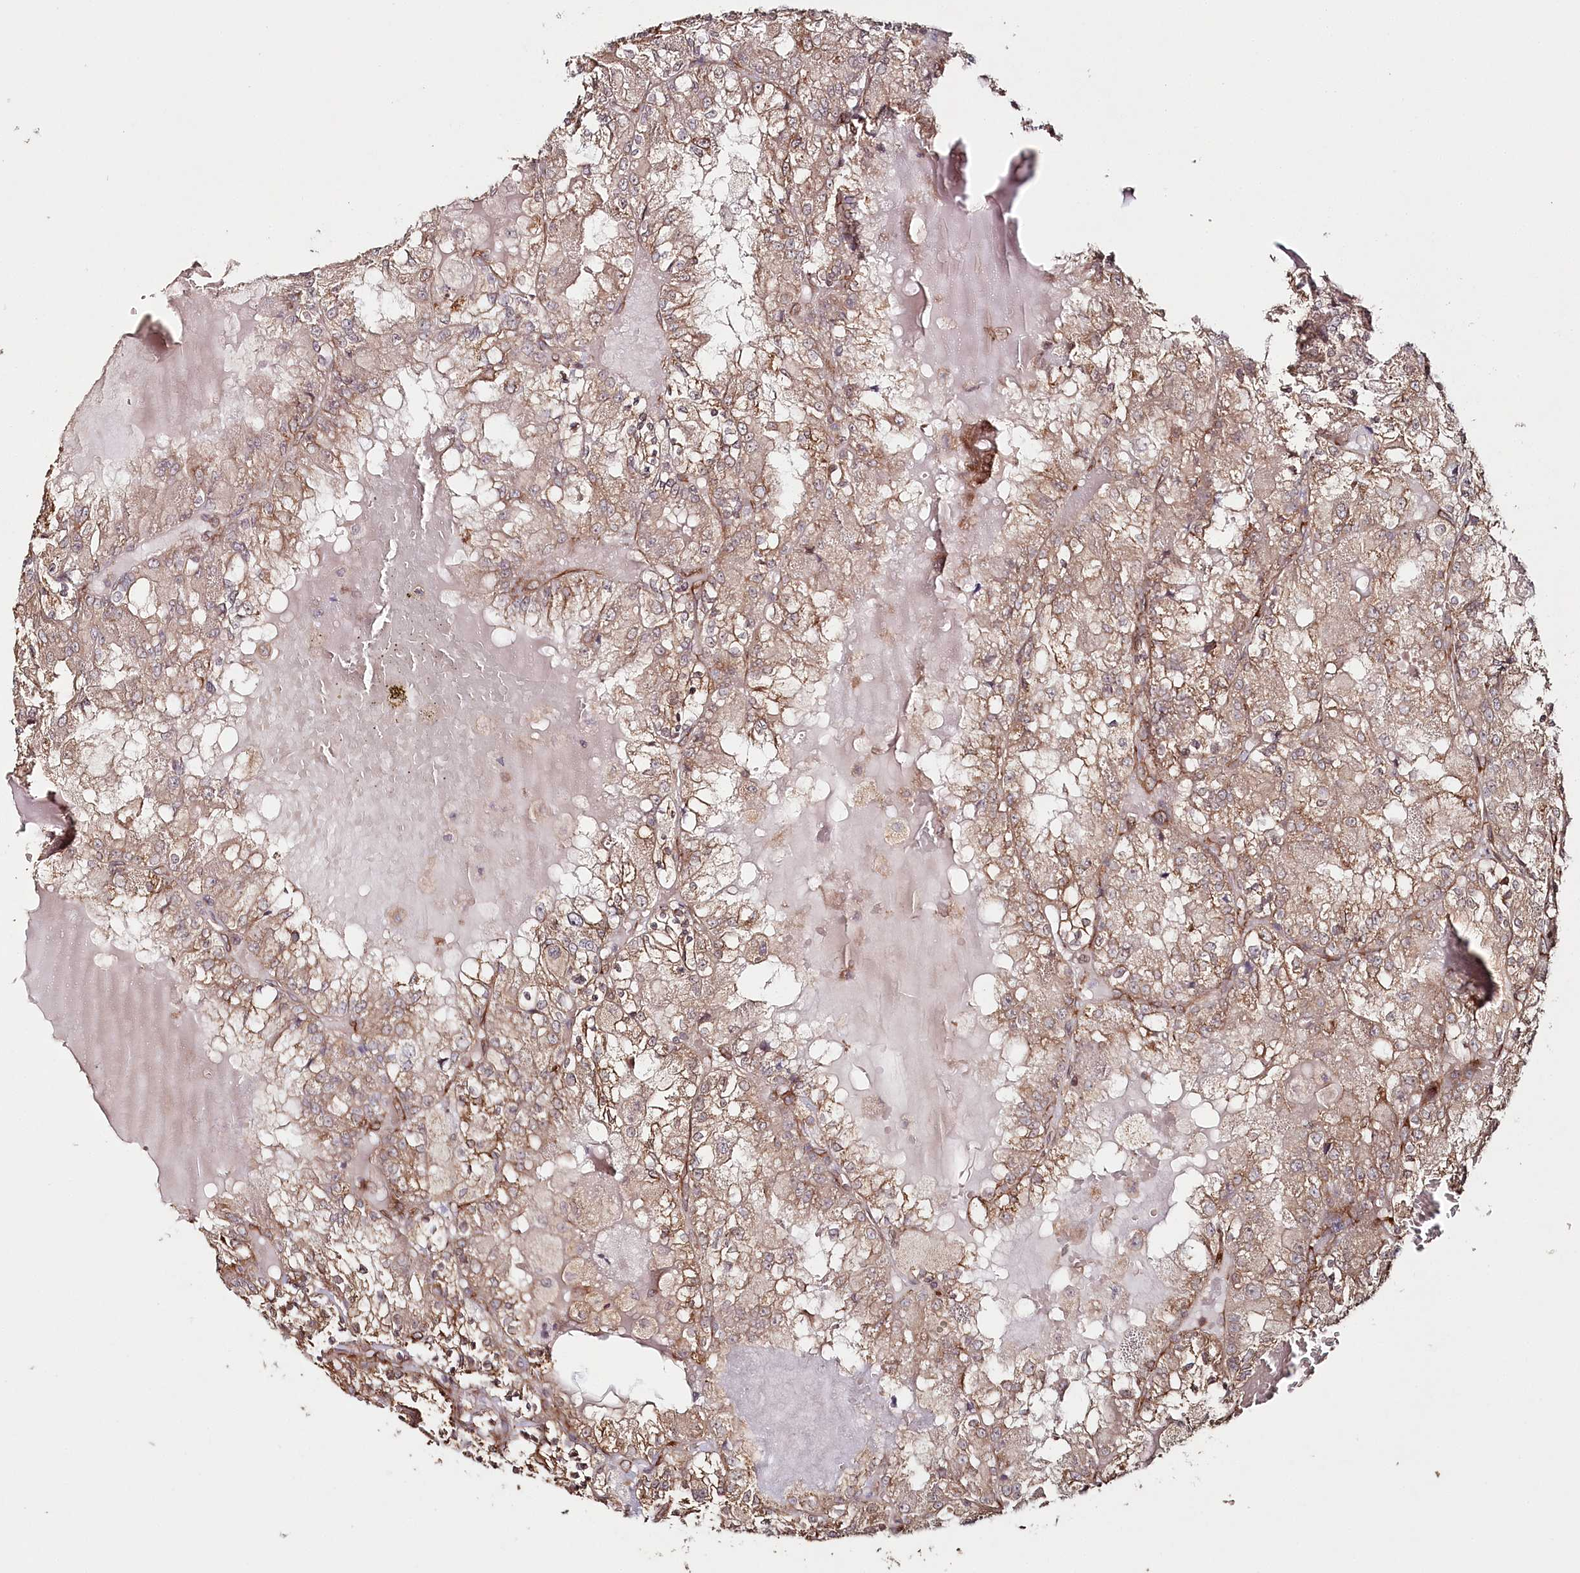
{"staining": {"intensity": "moderate", "quantity": ">75%", "location": "cytoplasmic/membranous"}, "tissue": "renal cancer", "cell_type": "Tumor cells", "image_type": "cancer", "snomed": [{"axis": "morphology", "description": "Adenocarcinoma, NOS"}, {"axis": "topography", "description": "Kidney"}], "caption": "Human renal adenocarcinoma stained with a brown dye displays moderate cytoplasmic/membranous positive positivity in about >75% of tumor cells.", "gene": "OTUD4", "patient": {"sex": "female", "age": 56}}